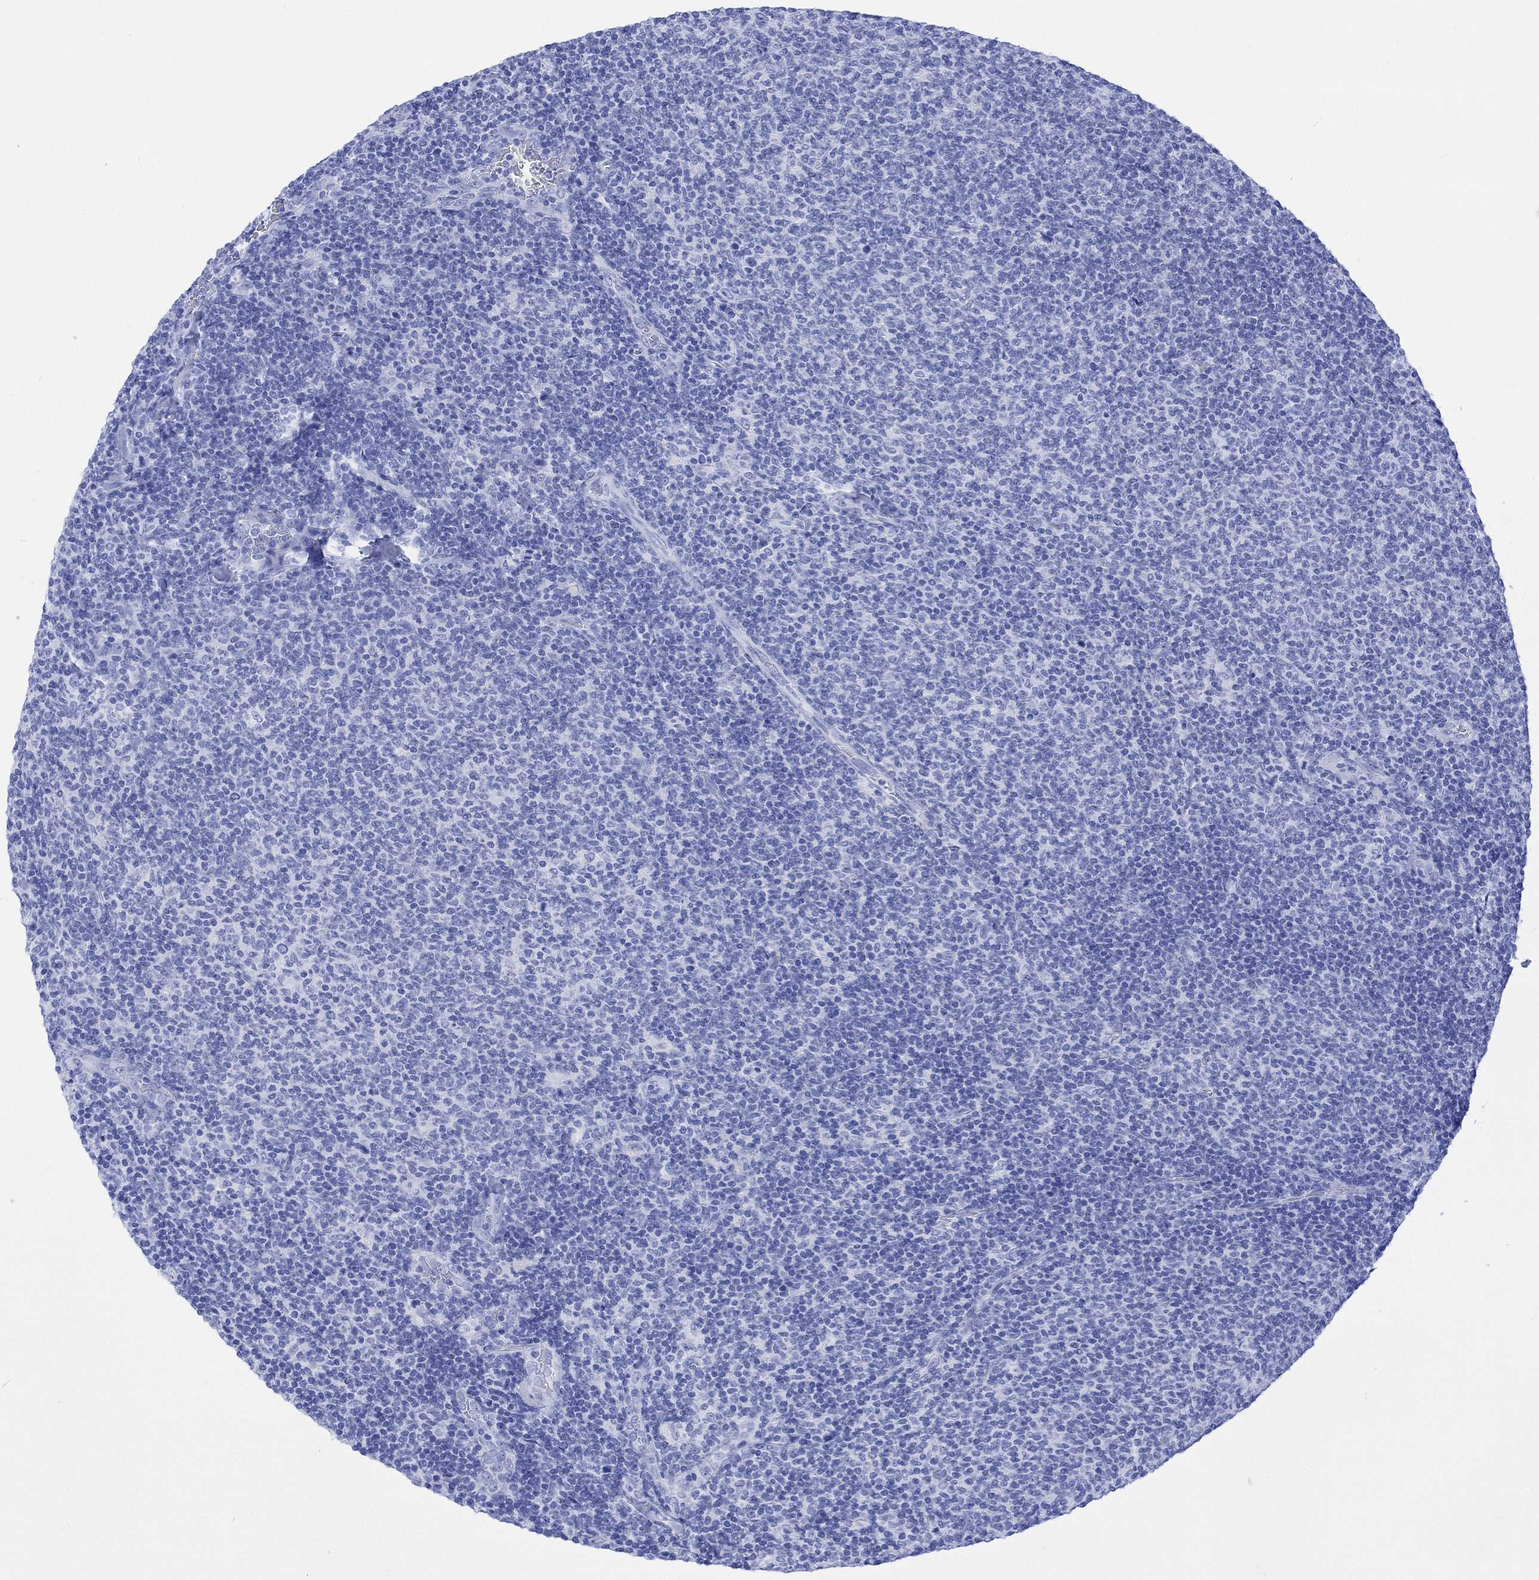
{"staining": {"intensity": "negative", "quantity": "none", "location": "none"}, "tissue": "lymphoma", "cell_type": "Tumor cells", "image_type": "cancer", "snomed": [{"axis": "morphology", "description": "Malignant lymphoma, non-Hodgkin's type, Low grade"}, {"axis": "topography", "description": "Lymph node"}], "caption": "A high-resolution histopathology image shows immunohistochemistry staining of low-grade malignant lymphoma, non-Hodgkin's type, which shows no significant expression in tumor cells. Brightfield microscopy of immunohistochemistry (IHC) stained with DAB (3,3'-diaminobenzidine) (brown) and hematoxylin (blue), captured at high magnification.", "gene": "CELF4", "patient": {"sex": "male", "age": 52}}